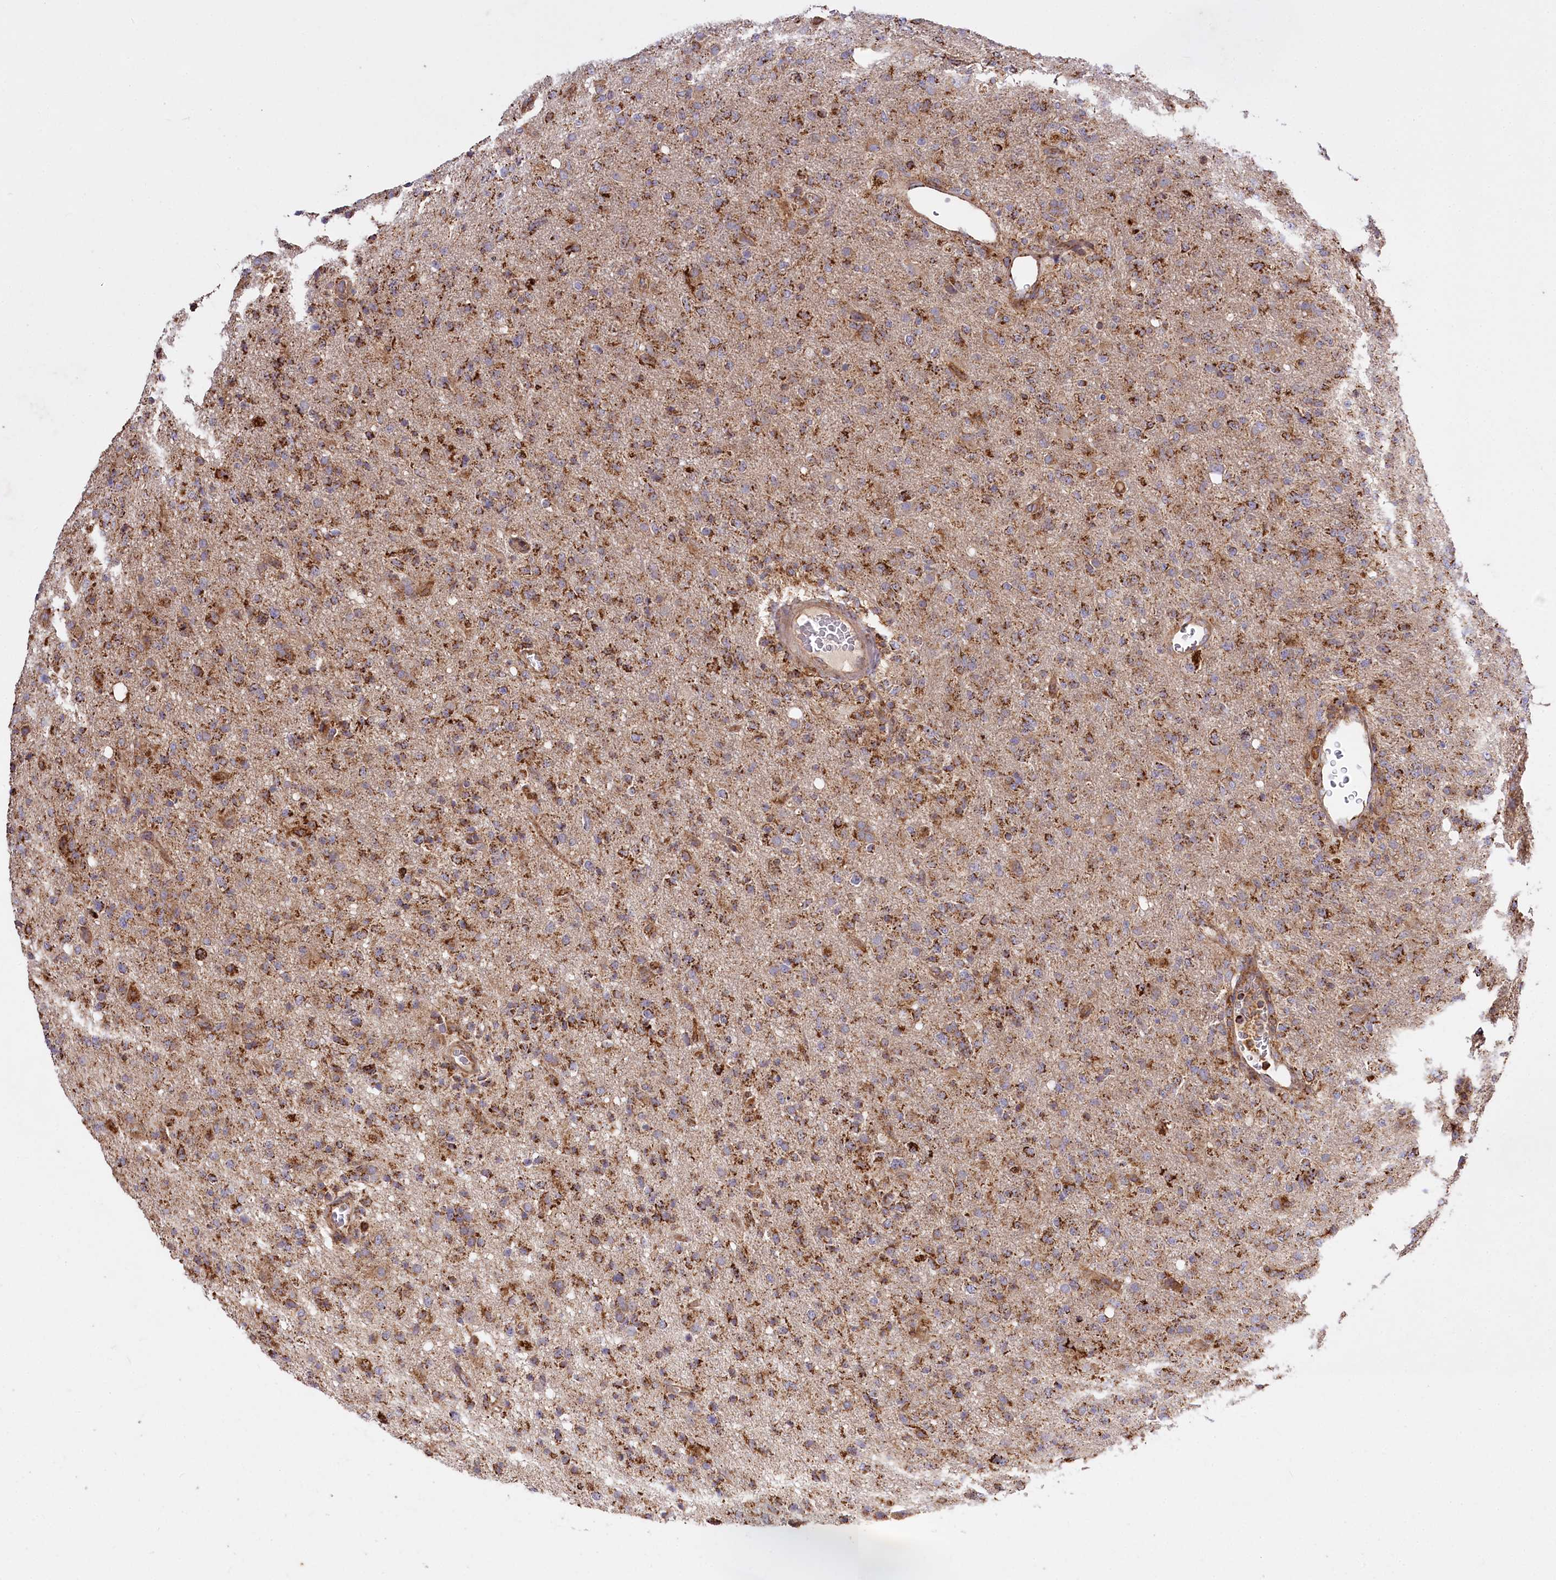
{"staining": {"intensity": "moderate", "quantity": ">75%", "location": "cytoplasmic/membranous"}, "tissue": "glioma", "cell_type": "Tumor cells", "image_type": "cancer", "snomed": [{"axis": "morphology", "description": "Glioma, malignant, High grade"}, {"axis": "topography", "description": "Brain"}], "caption": "Protein staining of malignant glioma (high-grade) tissue shows moderate cytoplasmic/membranous positivity in approximately >75% of tumor cells. (brown staining indicates protein expression, while blue staining denotes nuclei).", "gene": "CARD19", "patient": {"sex": "female", "age": 57}}